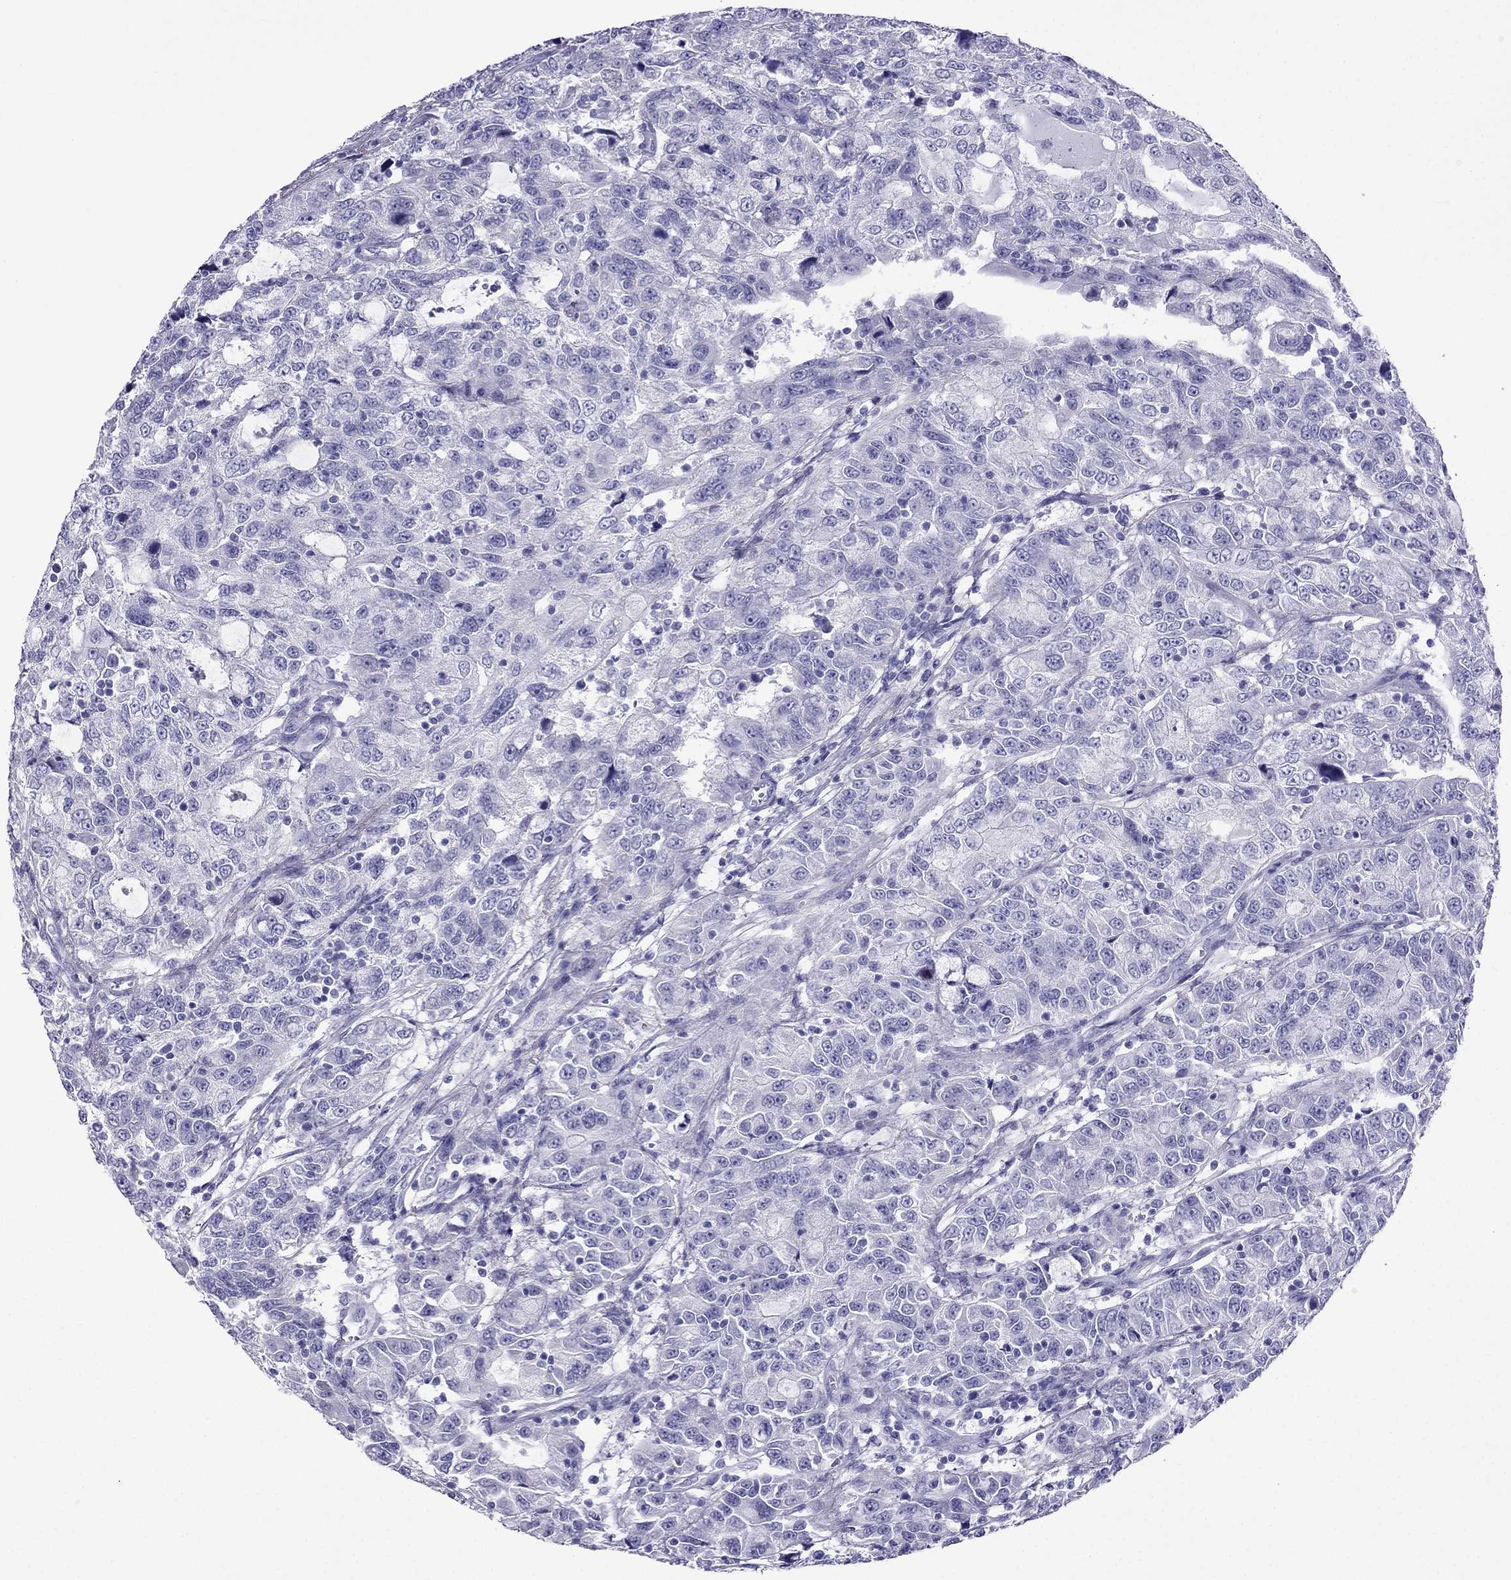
{"staining": {"intensity": "negative", "quantity": "none", "location": "none"}, "tissue": "urothelial cancer", "cell_type": "Tumor cells", "image_type": "cancer", "snomed": [{"axis": "morphology", "description": "Urothelial carcinoma, NOS"}, {"axis": "morphology", "description": "Urothelial carcinoma, High grade"}, {"axis": "topography", "description": "Urinary bladder"}], "caption": "DAB (3,3'-diaminobenzidine) immunohistochemical staining of transitional cell carcinoma exhibits no significant positivity in tumor cells.", "gene": "ARR3", "patient": {"sex": "female", "age": 73}}